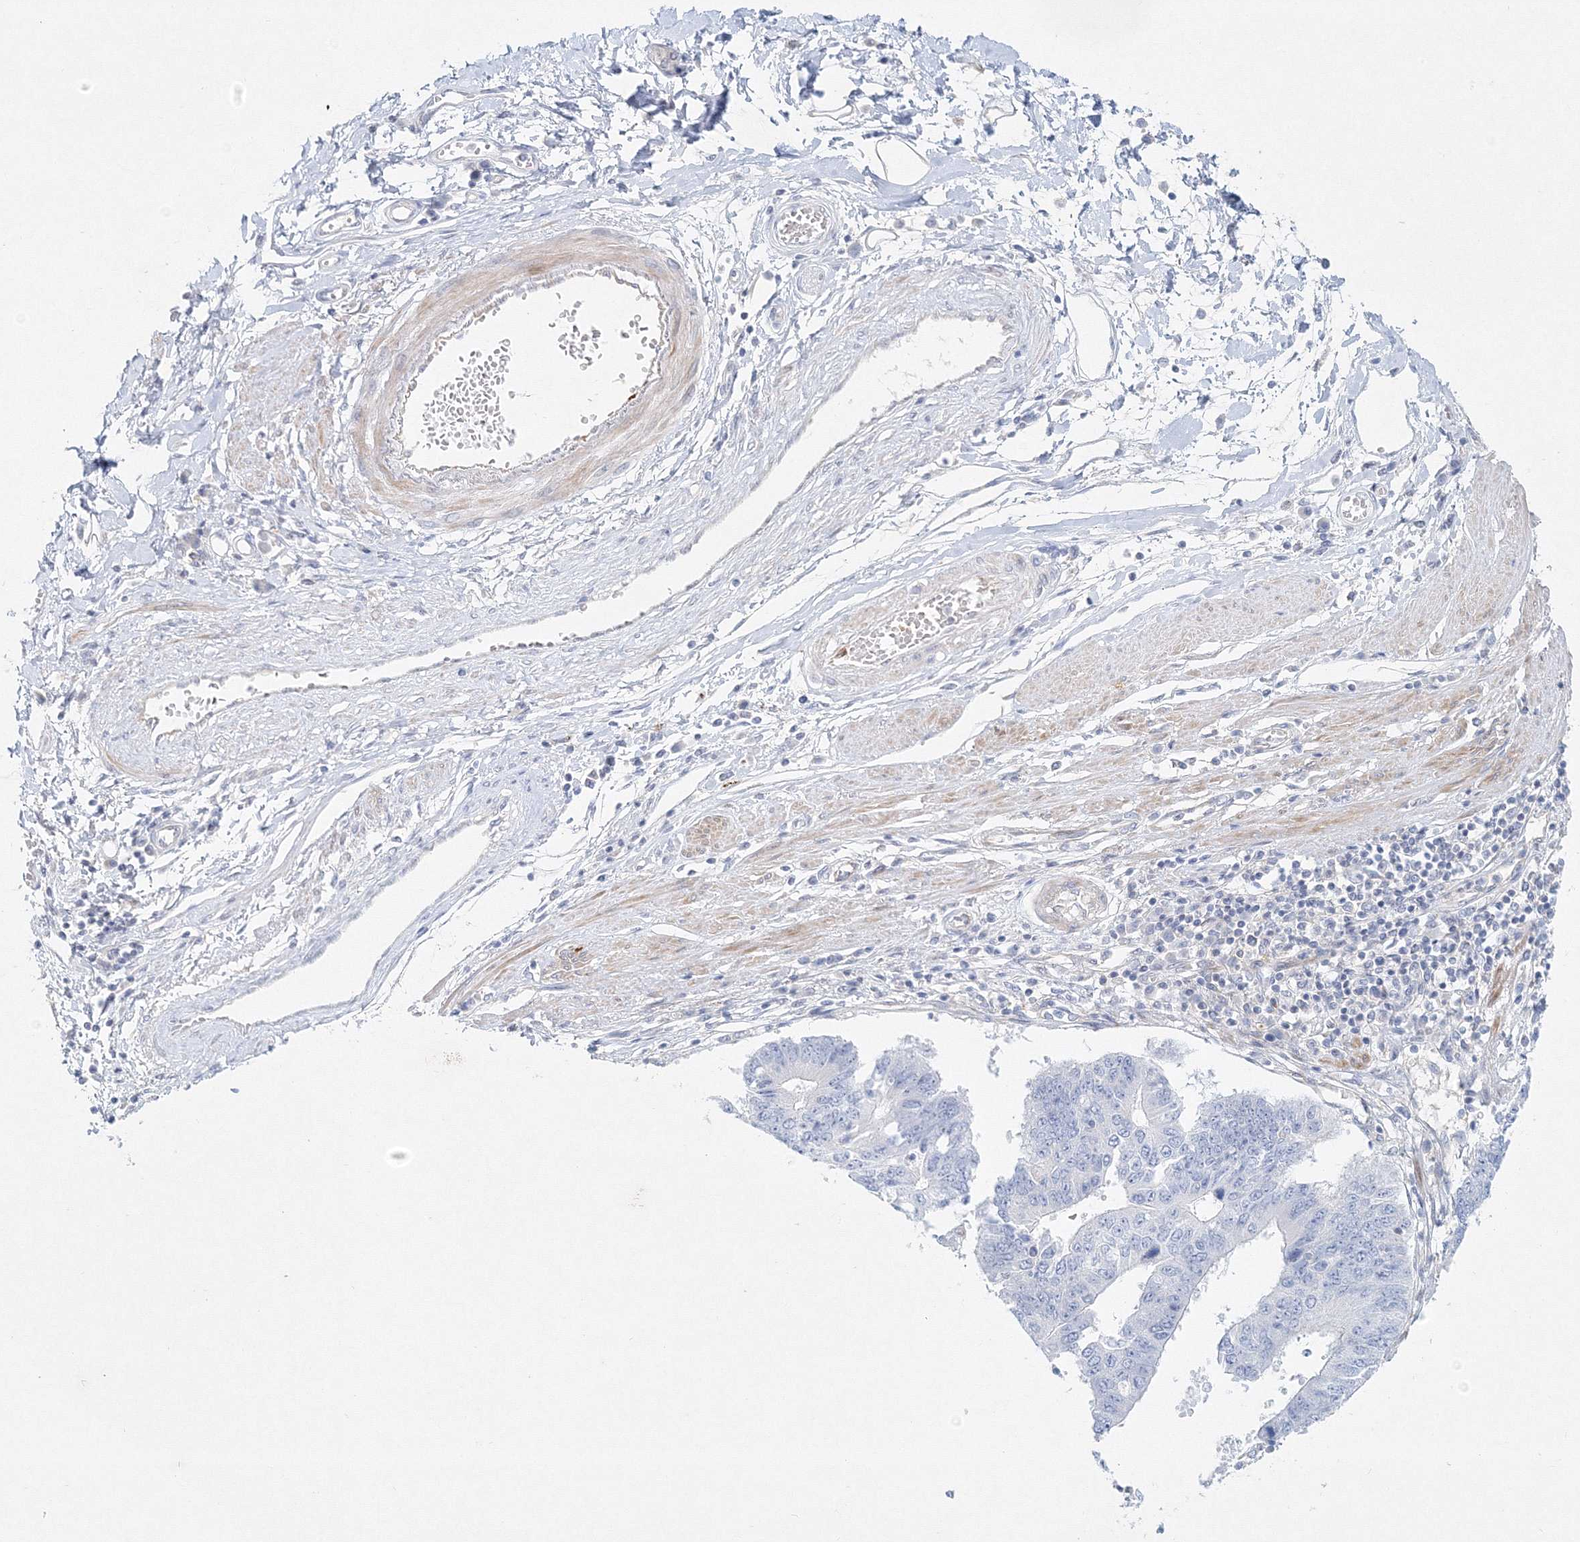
{"staining": {"intensity": "negative", "quantity": "none", "location": "none"}, "tissue": "stomach cancer", "cell_type": "Tumor cells", "image_type": "cancer", "snomed": [{"axis": "morphology", "description": "Adenocarcinoma, NOS"}, {"axis": "topography", "description": "Stomach"}], "caption": "Immunohistochemical staining of stomach cancer (adenocarcinoma) exhibits no significant staining in tumor cells.", "gene": "DNAH1", "patient": {"sex": "male", "age": 59}}